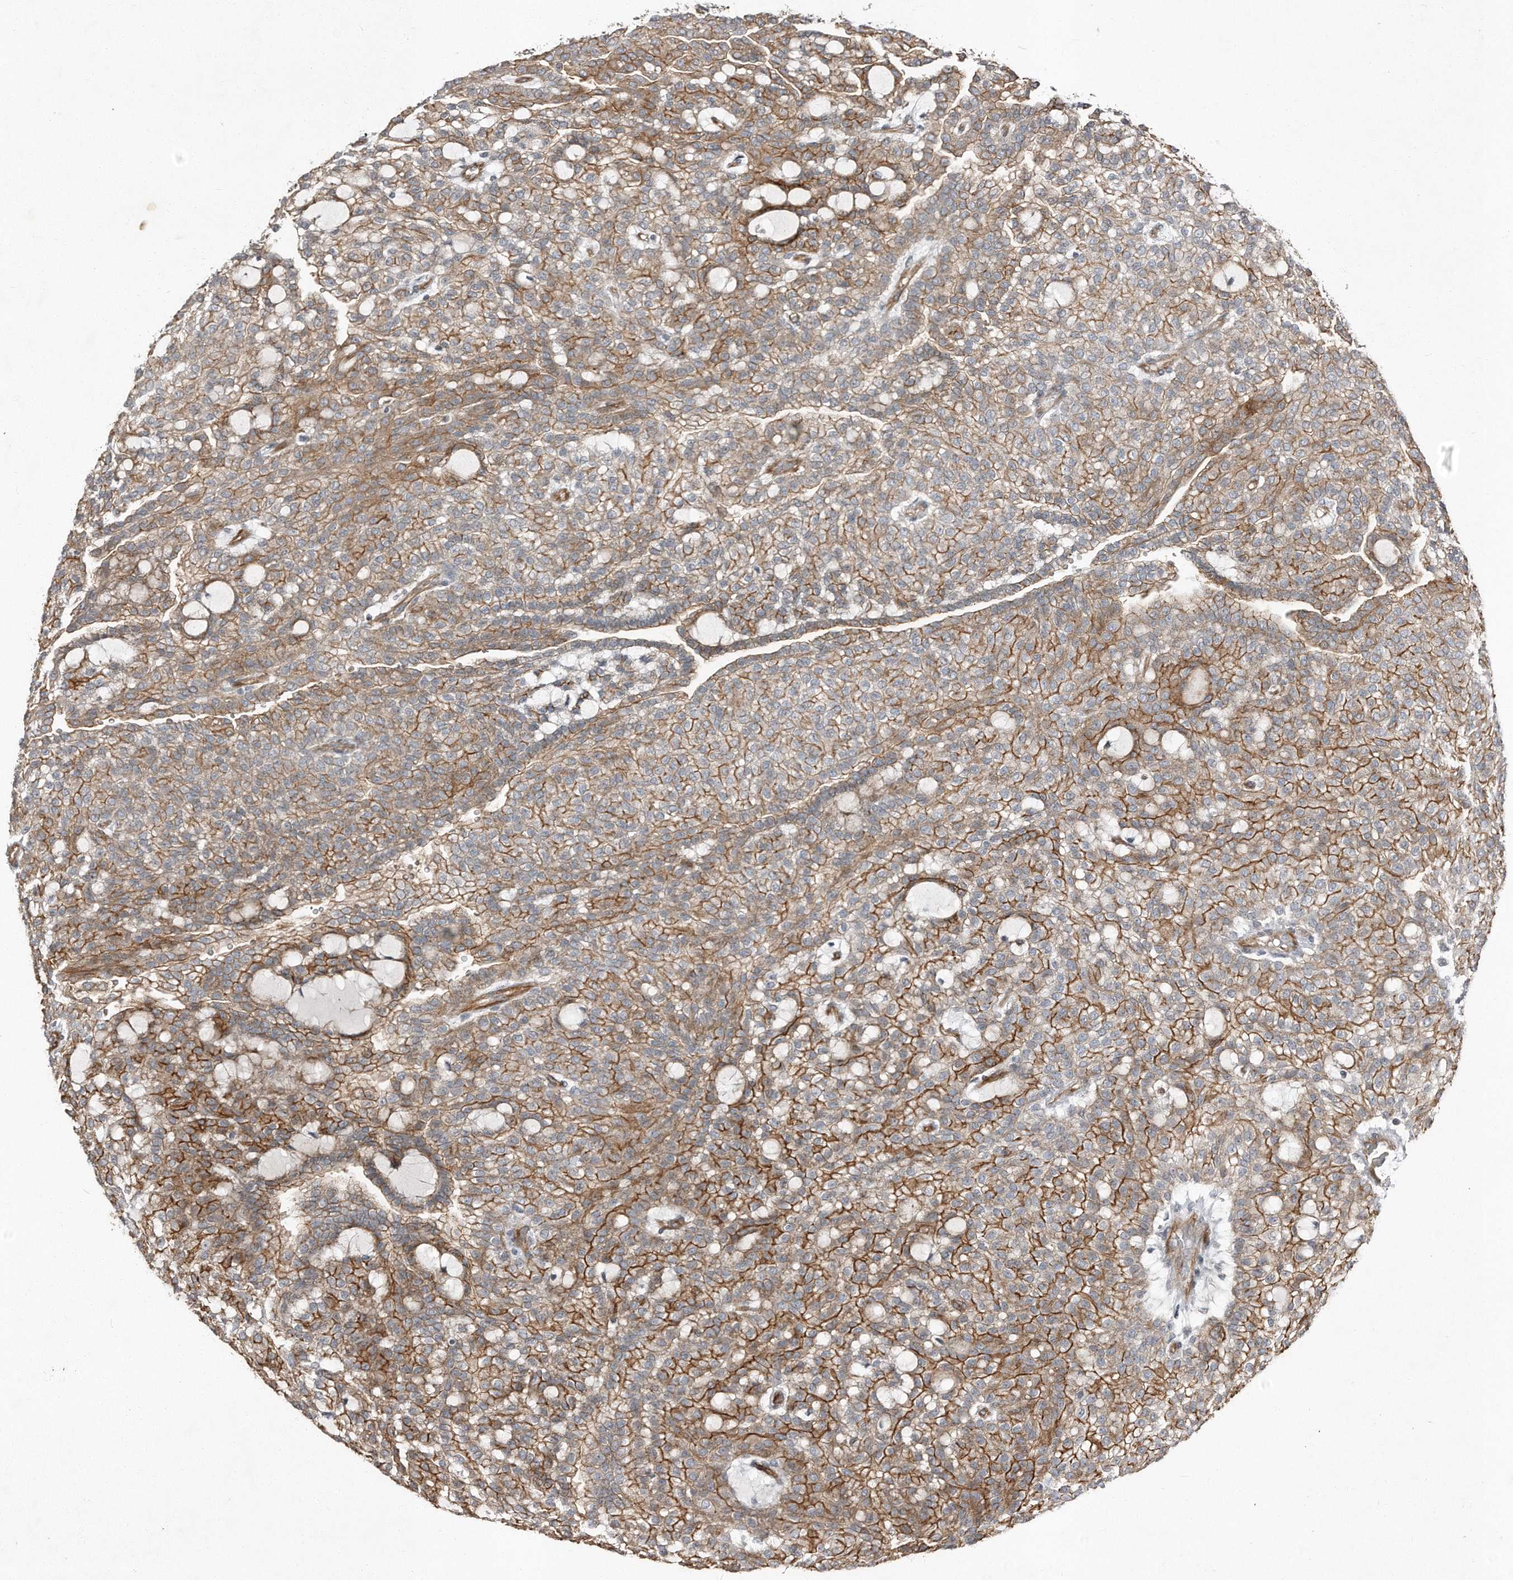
{"staining": {"intensity": "moderate", "quantity": ">75%", "location": "cytoplasmic/membranous"}, "tissue": "renal cancer", "cell_type": "Tumor cells", "image_type": "cancer", "snomed": [{"axis": "morphology", "description": "Adenocarcinoma, NOS"}, {"axis": "topography", "description": "Kidney"}], "caption": "High-magnification brightfield microscopy of renal cancer (adenocarcinoma) stained with DAB (brown) and counterstained with hematoxylin (blue). tumor cells exhibit moderate cytoplasmic/membranous staining is seen in approximately>75% of cells.", "gene": "SNAP47", "patient": {"sex": "male", "age": 63}}